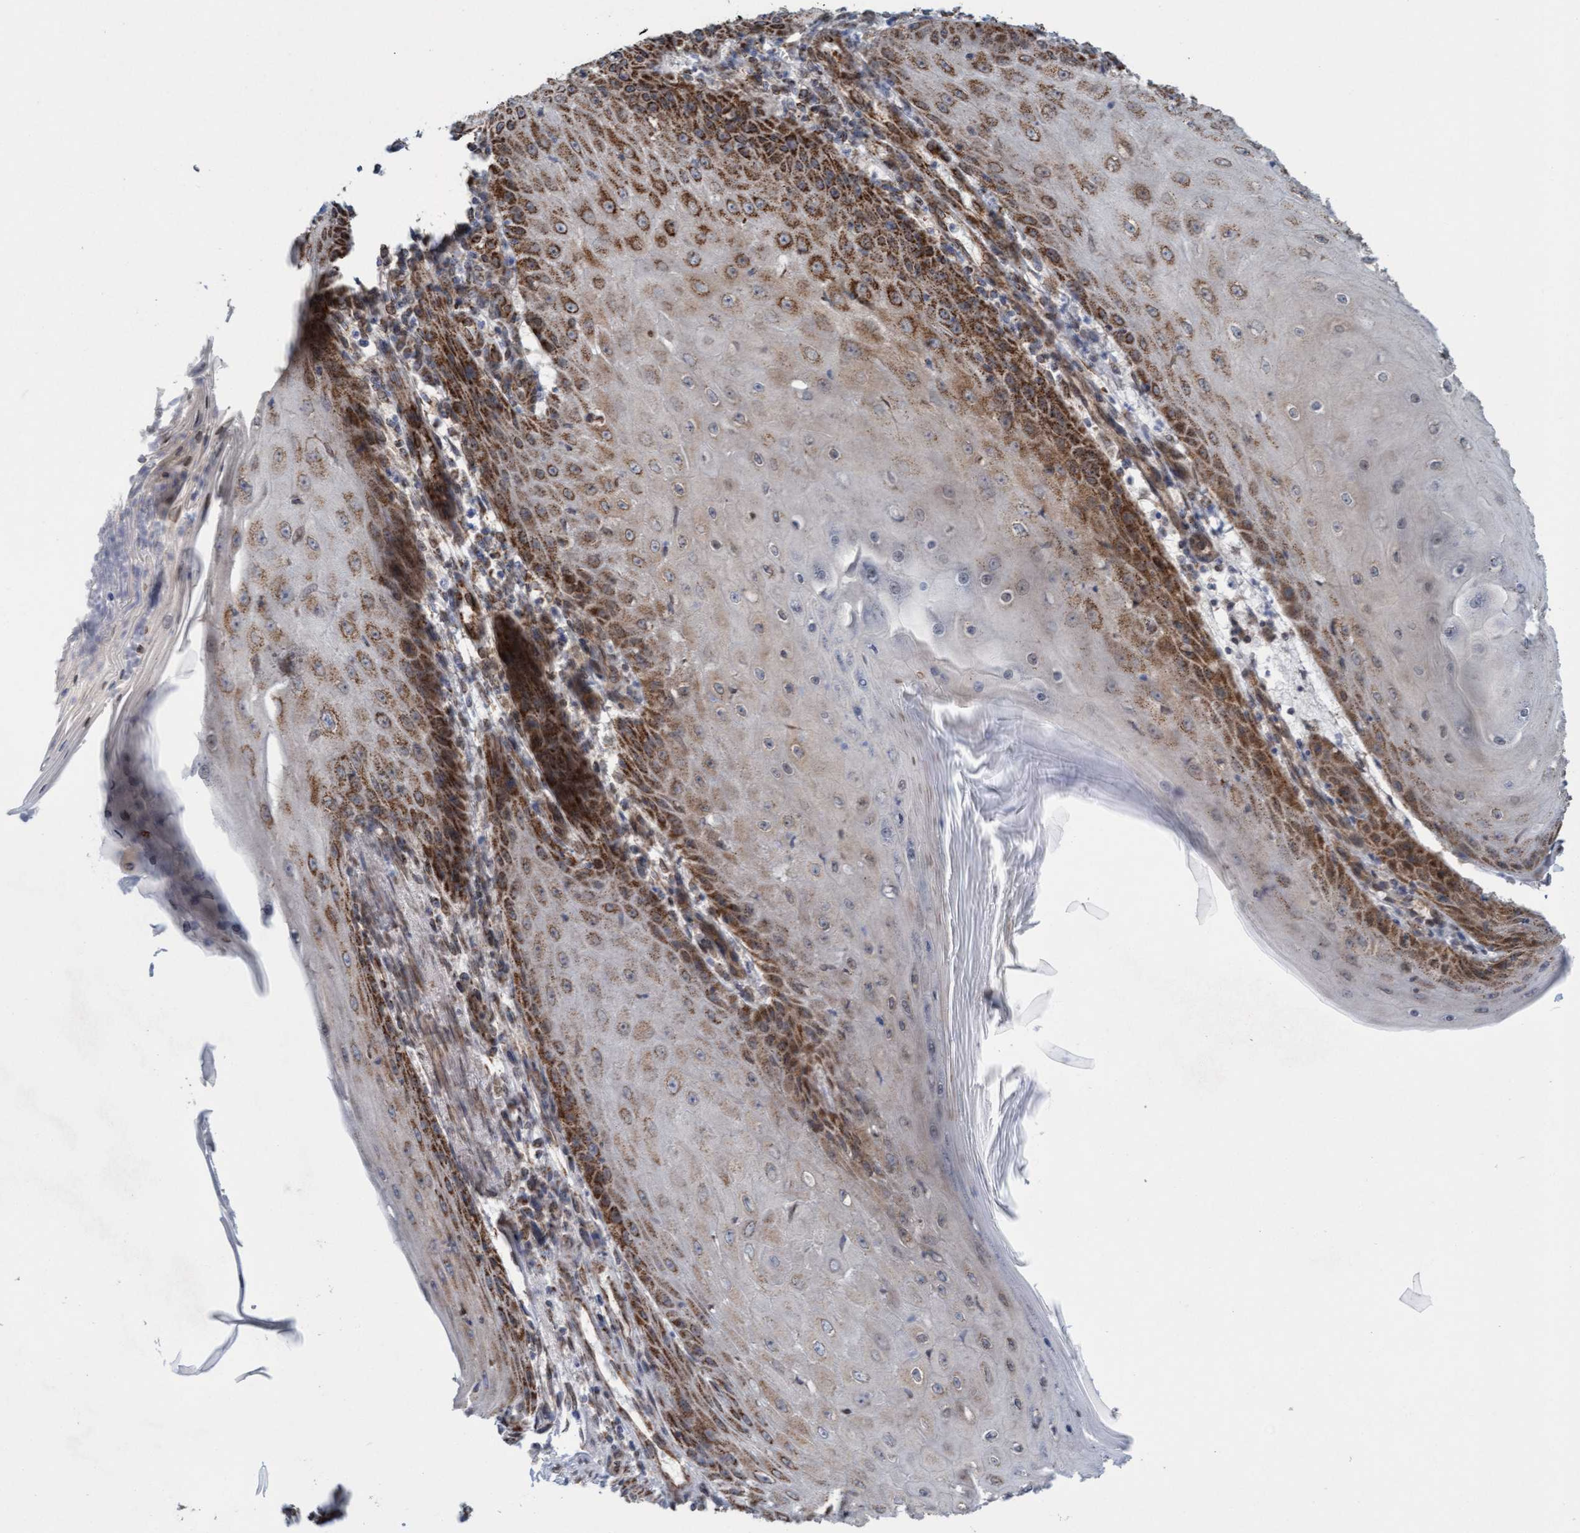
{"staining": {"intensity": "moderate", "quantity": "25%-75%", "location": "cytoplasmic/membranous"}, "tissue": "skin cancer", "cell_type": "Tumor cells", "image_type": "cancer", "snomed": [{"axis": "morphology", "description": "Squamous cell carcinoma, NOS"}, {"axis": "topography", "description": "Skin"}], "caption": "Protein staining shows moderate cytoplasmic/membranous positivity in about 25%-75% of tumor cells in squamous cell carcinoma (skin).", "gene": "MRPS23", "patient": {"sex": "female", "age": 73}}